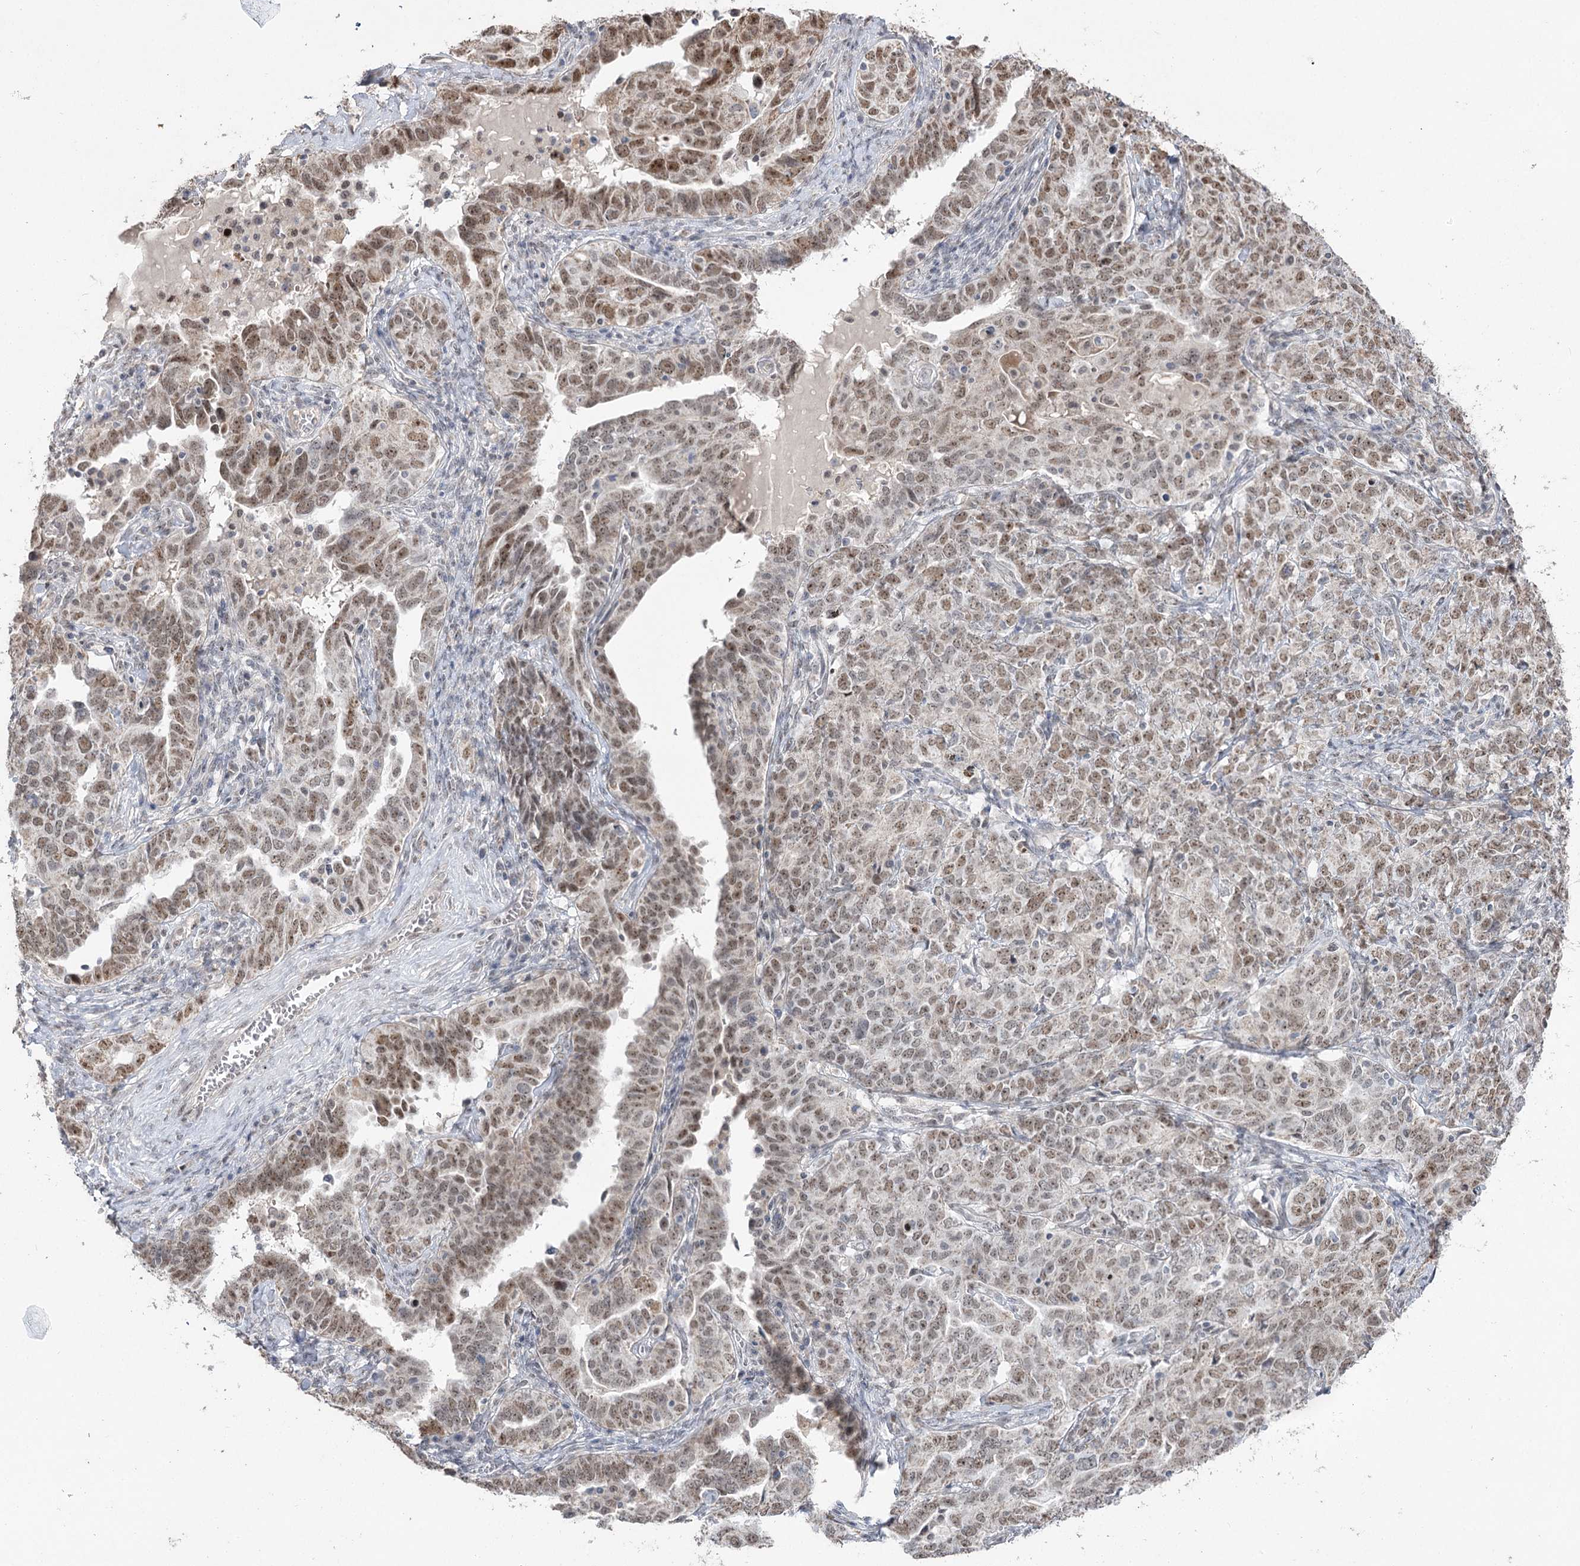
{"staining": {"intensity": "weak", "quantity": "25%-75%", "location": "nuclear"}, "tissue": "ovarian cancer", "cell_type": "Tumor cells", "image_type": "cancer", "snomed": [{"axis": "morphology", "description": "Carcinoma, endometroid"}, {"axis": "topography", "description": "Ovary"}], "caption": "Immunohistochemistry micrograph of human ovarian endometroid carcinoma stained for a protein (brown), which shows low levels of weak nuclear expression in about 25%-75% of tumor cells.", "gene": "RUFY4", "patient": {"sex": "female", "age": 62}}